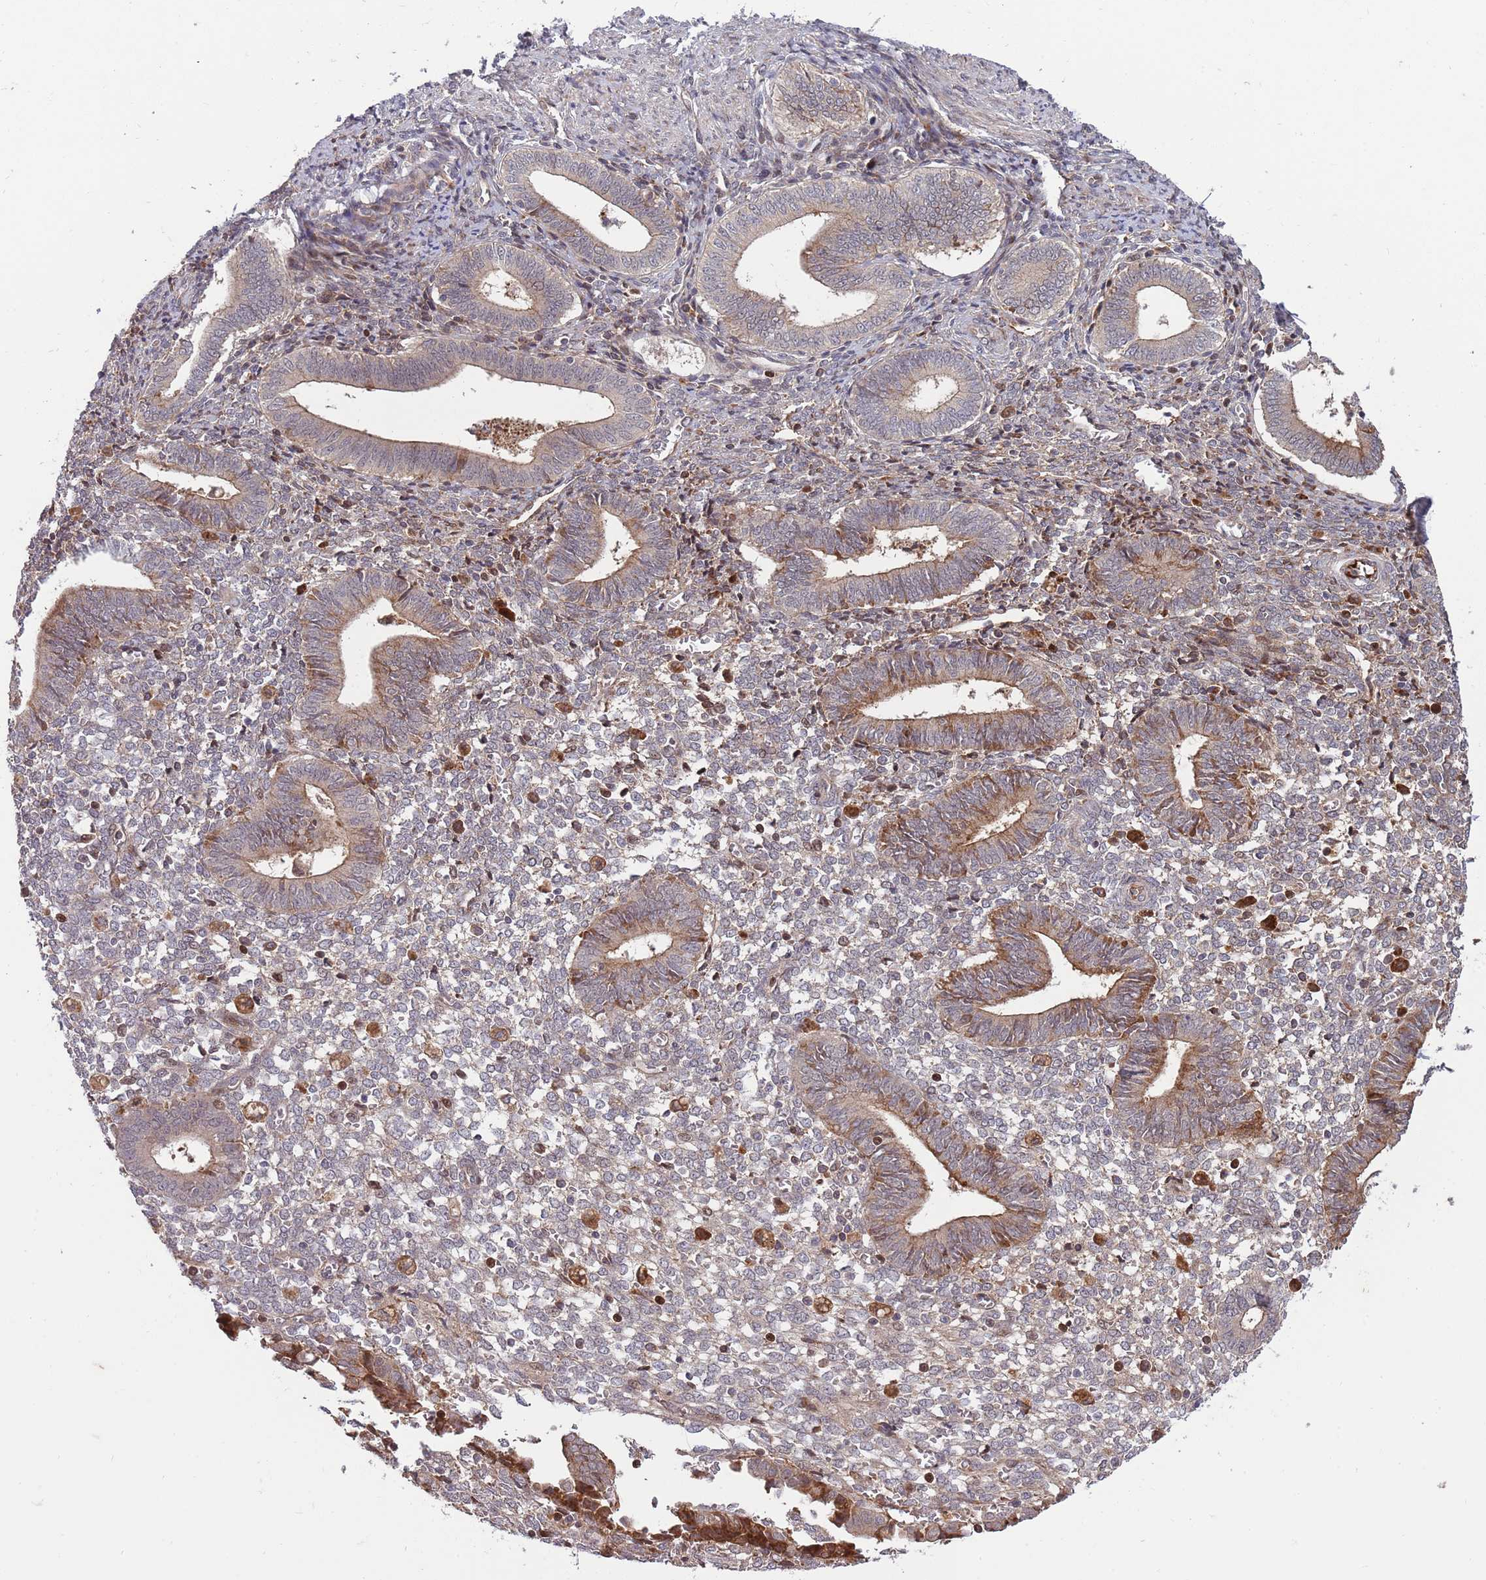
{"staining": {"intensity": "moderate", "quantity": "25%-75%", "location": "cytoplasmic/membranous"}, "tissue": "endometrium", "cell_type": "Cells in endometrial stroma", "image_type": "normal", "snomed": [{"axis": "morphology", "description": "Normal tissue, NOS"}, {"axis": "topography", "description": "Other"}, {"axis": "topography", "description": "Endometrium"}], "caption": "High-power microscopy captured an immunohistochemistry (IHC) micrograph of benign endometrium, revealing moderate cytoplasmic/membranous staining in approximately 25%-75% of cells in endometrial stroma. (DAB IHC, brown staining for protein, blue staining for nuclei).", "gene": "NT5DC4", "patient": {"sex": "female", "age": 44}}